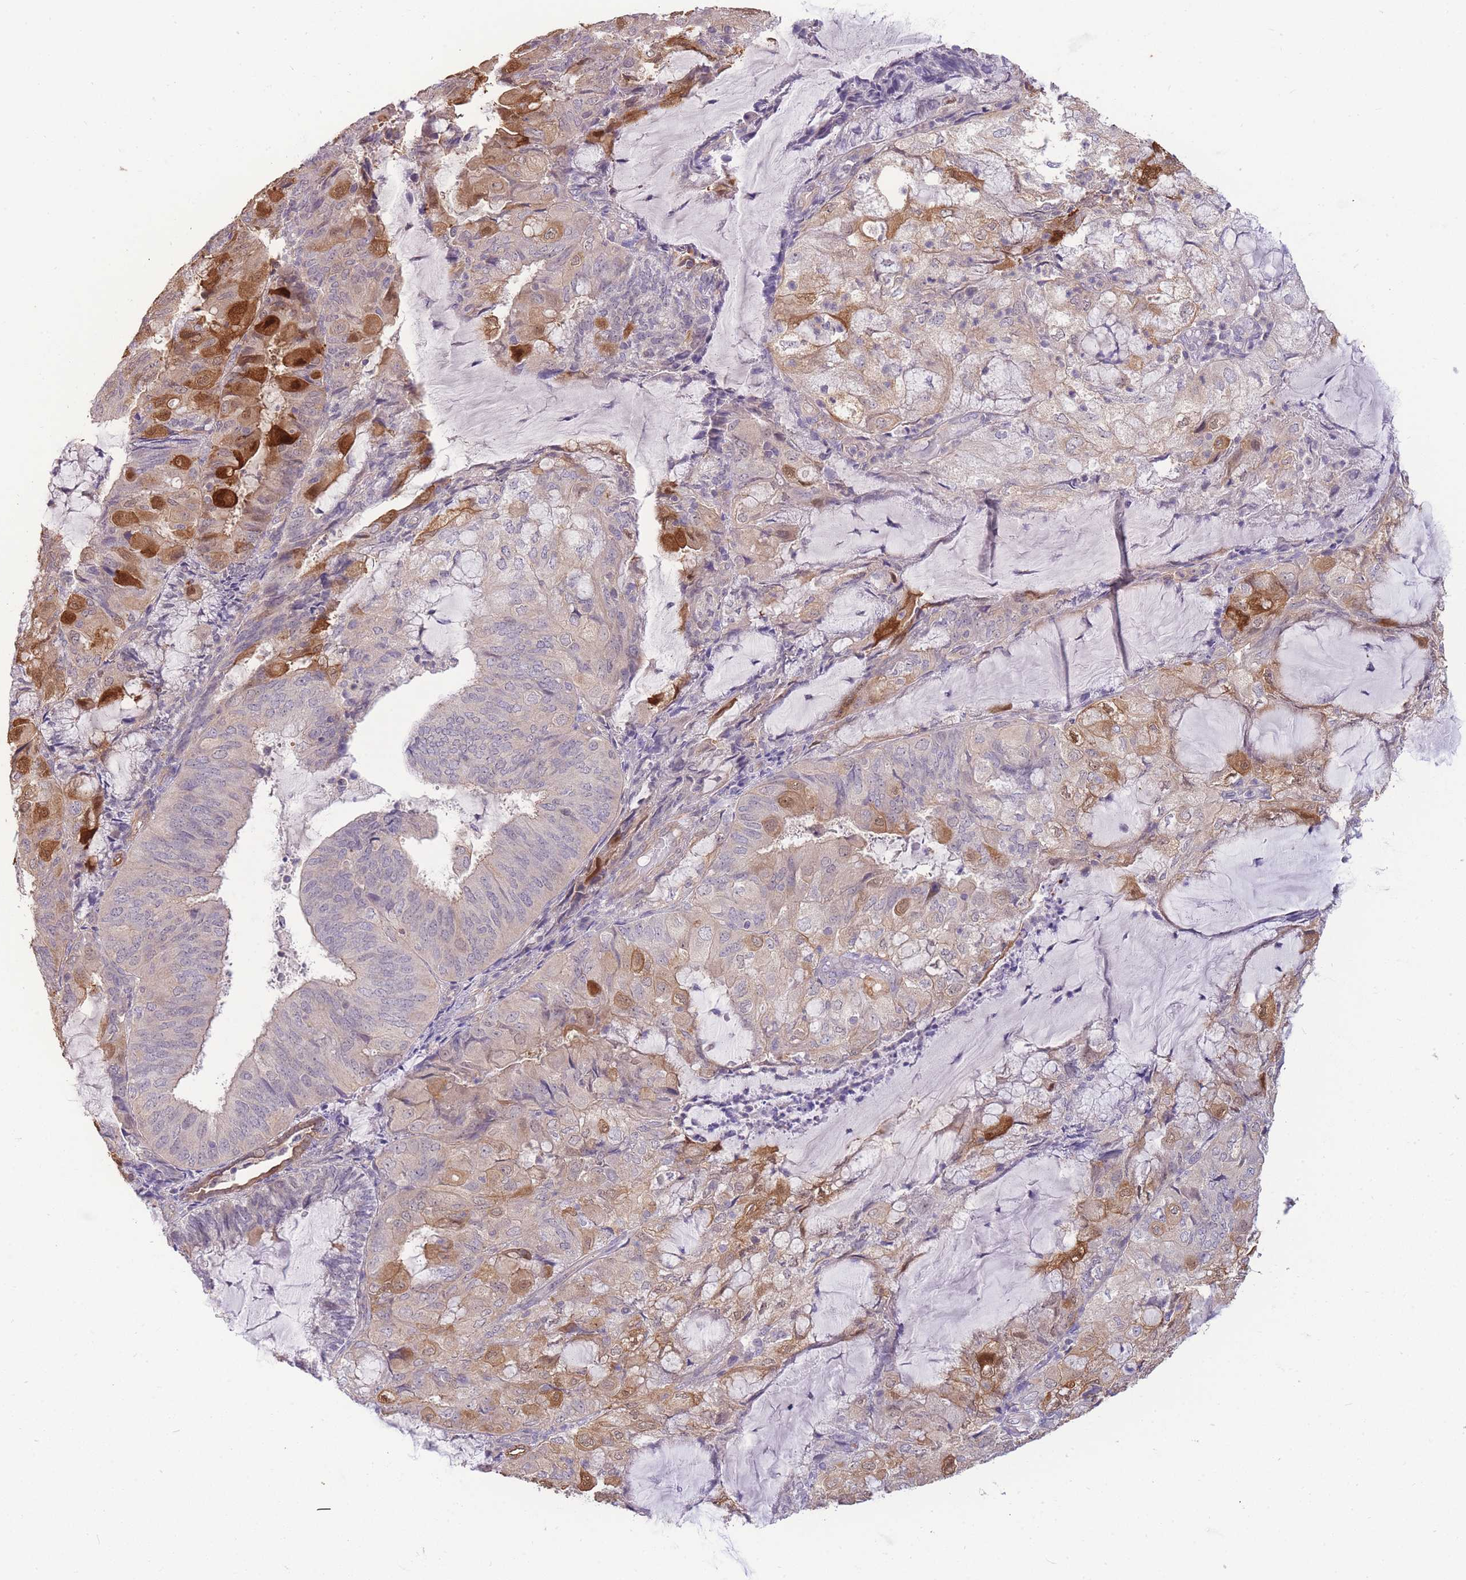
{"staining": {"intensity": "strong", "quantity": "<25%", "location": "cytoplasmic/membranous"}, "tissue": "endometrial cancer", "cell_type": "Tumor cells", "image_type": "cancer", "snomed": [{"axis": "morphology", "description": "Adenocarcinoma, NOS"}, {"axis": "topography", "description": "Endometrium"}], "caption": "Endometrial cancer tissue shows strong cytoplasmic/membranous expression in approximately <25% of tumor cells, visualized by immunohistochemistry. (DAB (3,3'-diaminobenzidine) IHC, brown staining for protein, blue staining for nuclei).", "gene": "SMC6", "patient": {"sex": "female", "age": 81}}